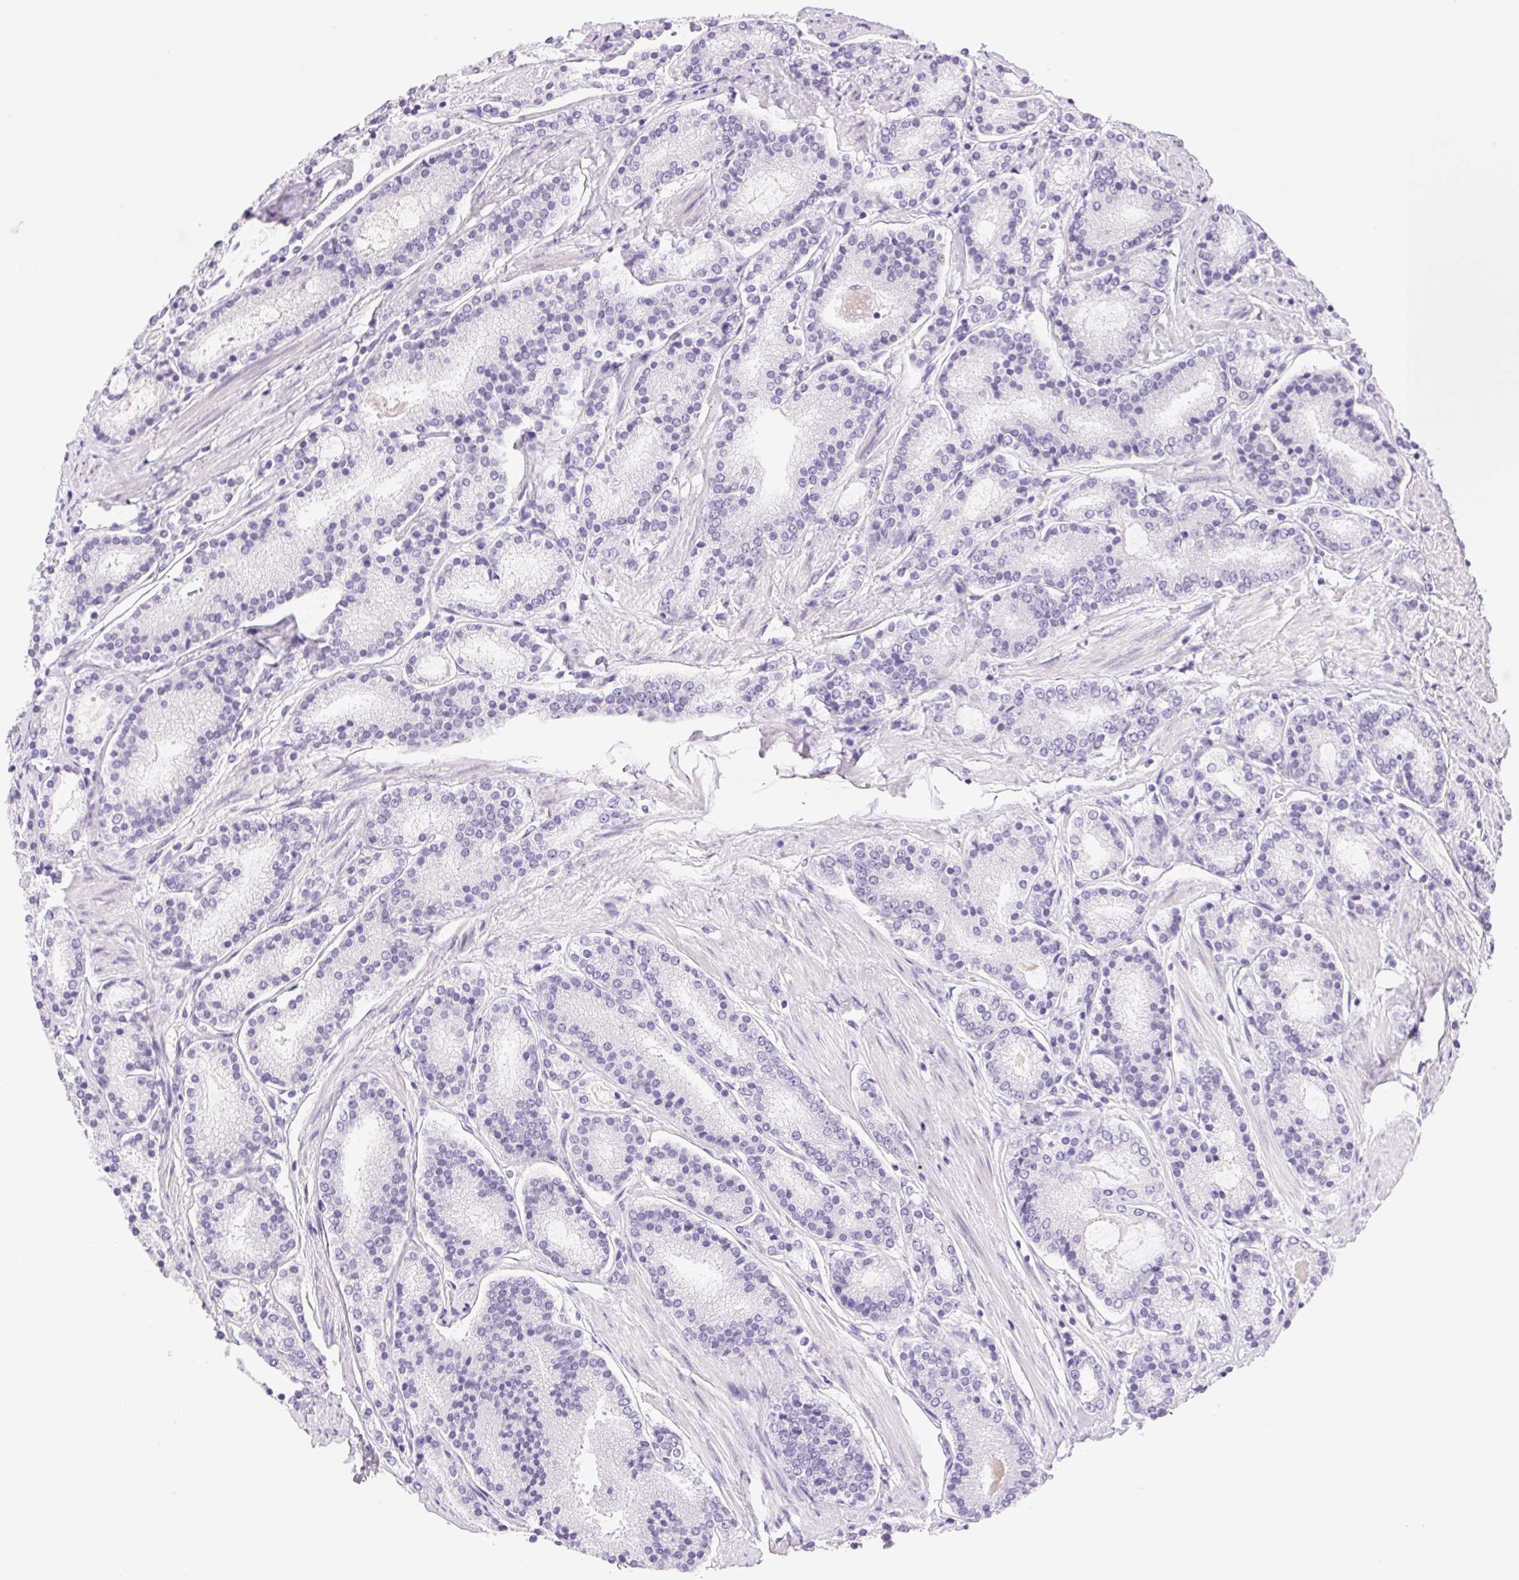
{"staining": {"intensity": "negative", "quantity": "none", "location": "none"}, "tissue": "prostate cancer", "cell_type": "Tumor cells", "image_type": "cancer", "snomed": [{"axis": "morphology", "description": "Adenocarcinoma, High grade"}, {"axis": "topography", "description": "Prostate"}], "caption": "An immunohistochemistry (IHC) histopathology image of high-grade adenocarcinoma (prostate) is shown. There is no staining in tumor cells of high-grade adenocarcinoma (prostate). (Immunohistochemistry, brightfield microscopy, high magnification).", "gene": "ASGR2", "patient": {"sex": "male", "age": 63}}